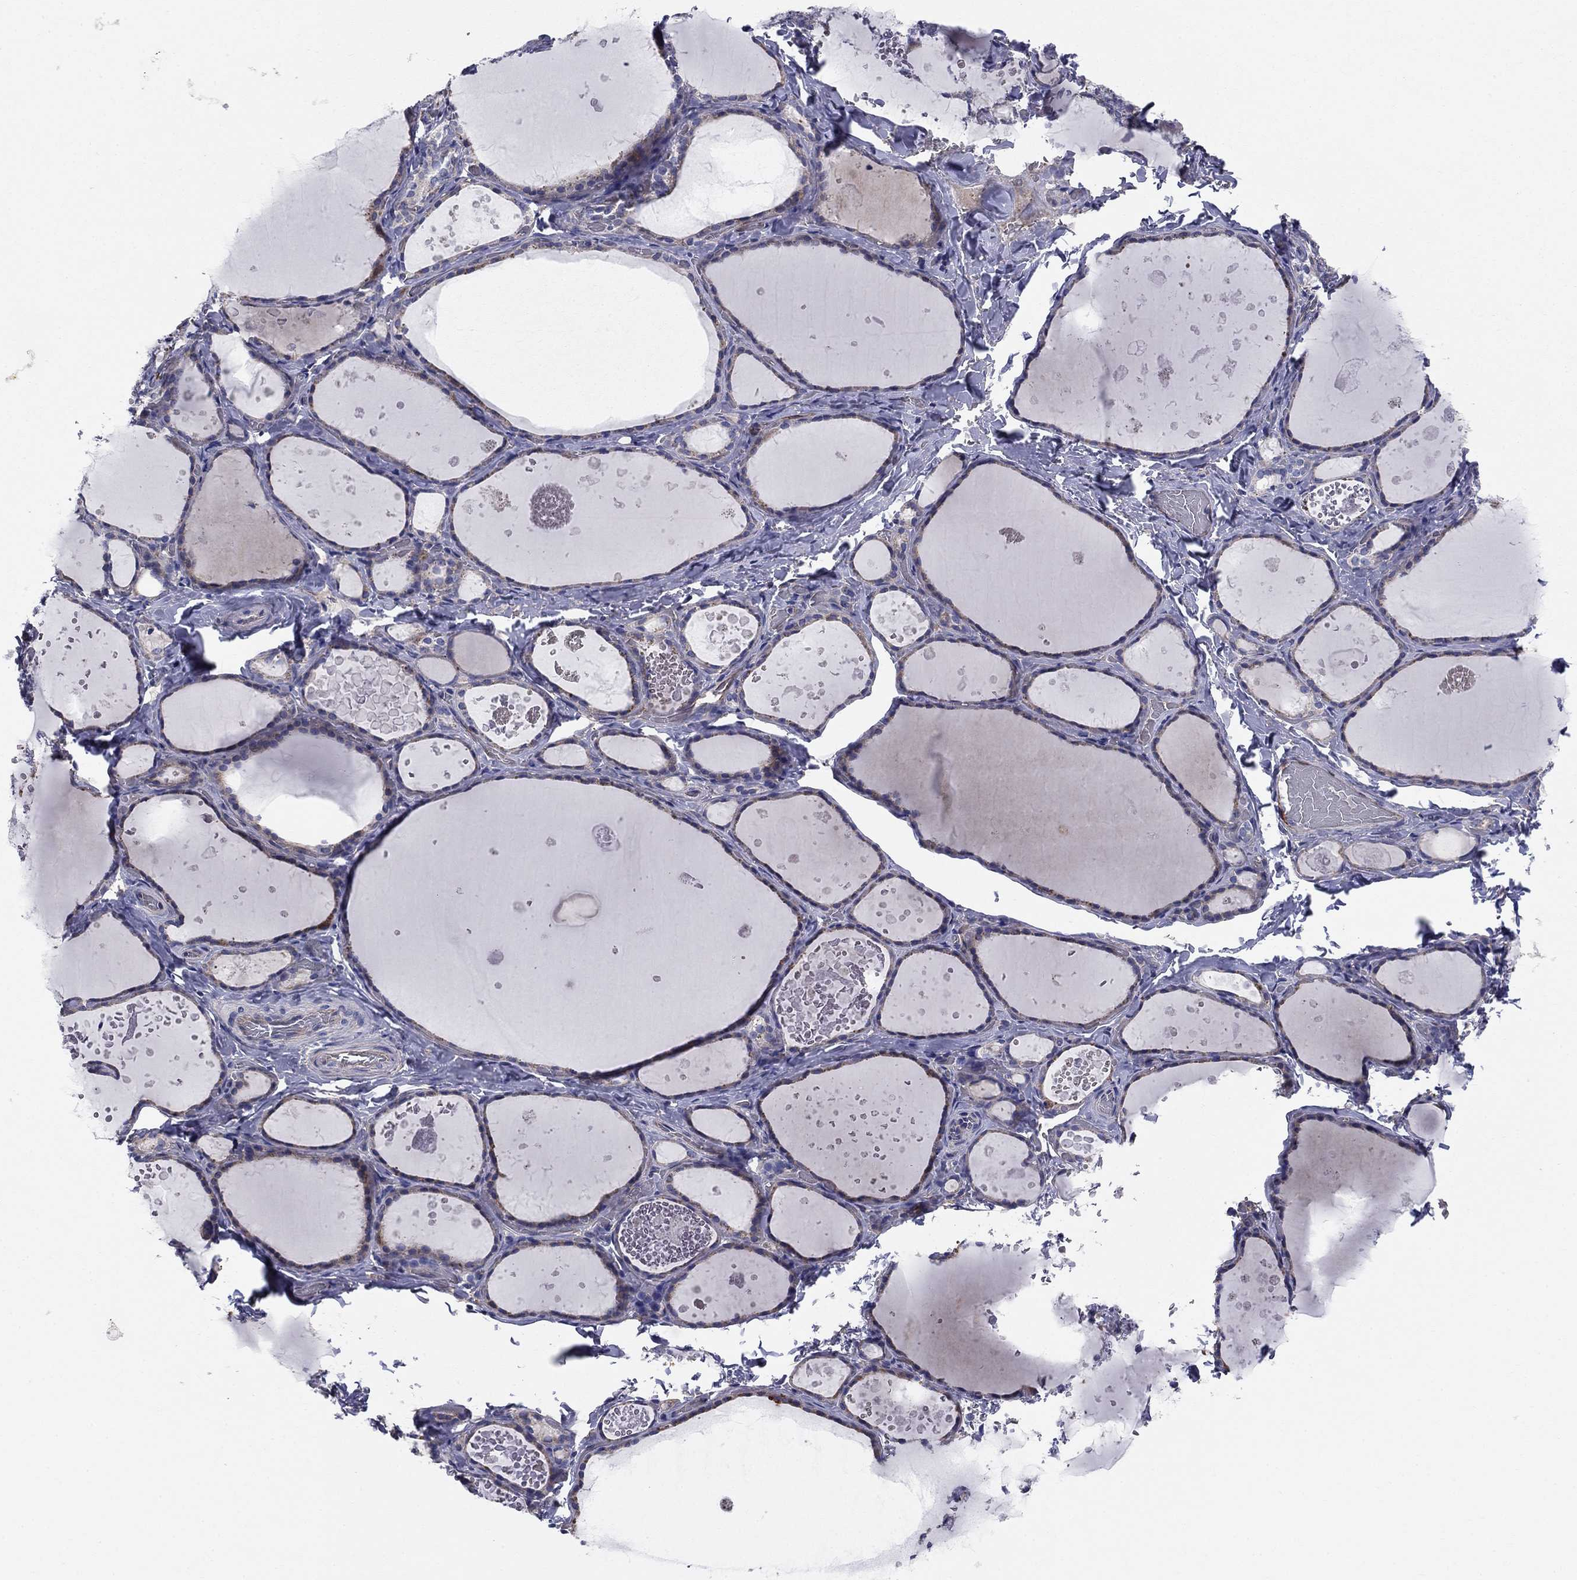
{"staining": {"intensity": "negative", "quantity": "none", "location": "none"}, "tissue": "thyroid gland", "cell_type": "Glandular cells", "image_type": "normal", "snomed": [{"axis": "morphology", "description": "Normal tissue, NOS"}, {"axis": "topography", "description": "Thyroid gland"}], "caption": "Immunohistochemistry of normal human thyroid gland displays no positivity in glandular cells. Brightfield microscopy of immunohistochemistry (IHC) stained with DAB (brown) and hematoxylin (blue), captured at high magnification.", "gene": "EMP2", "patient": {"sex": "female", "age": 56}}